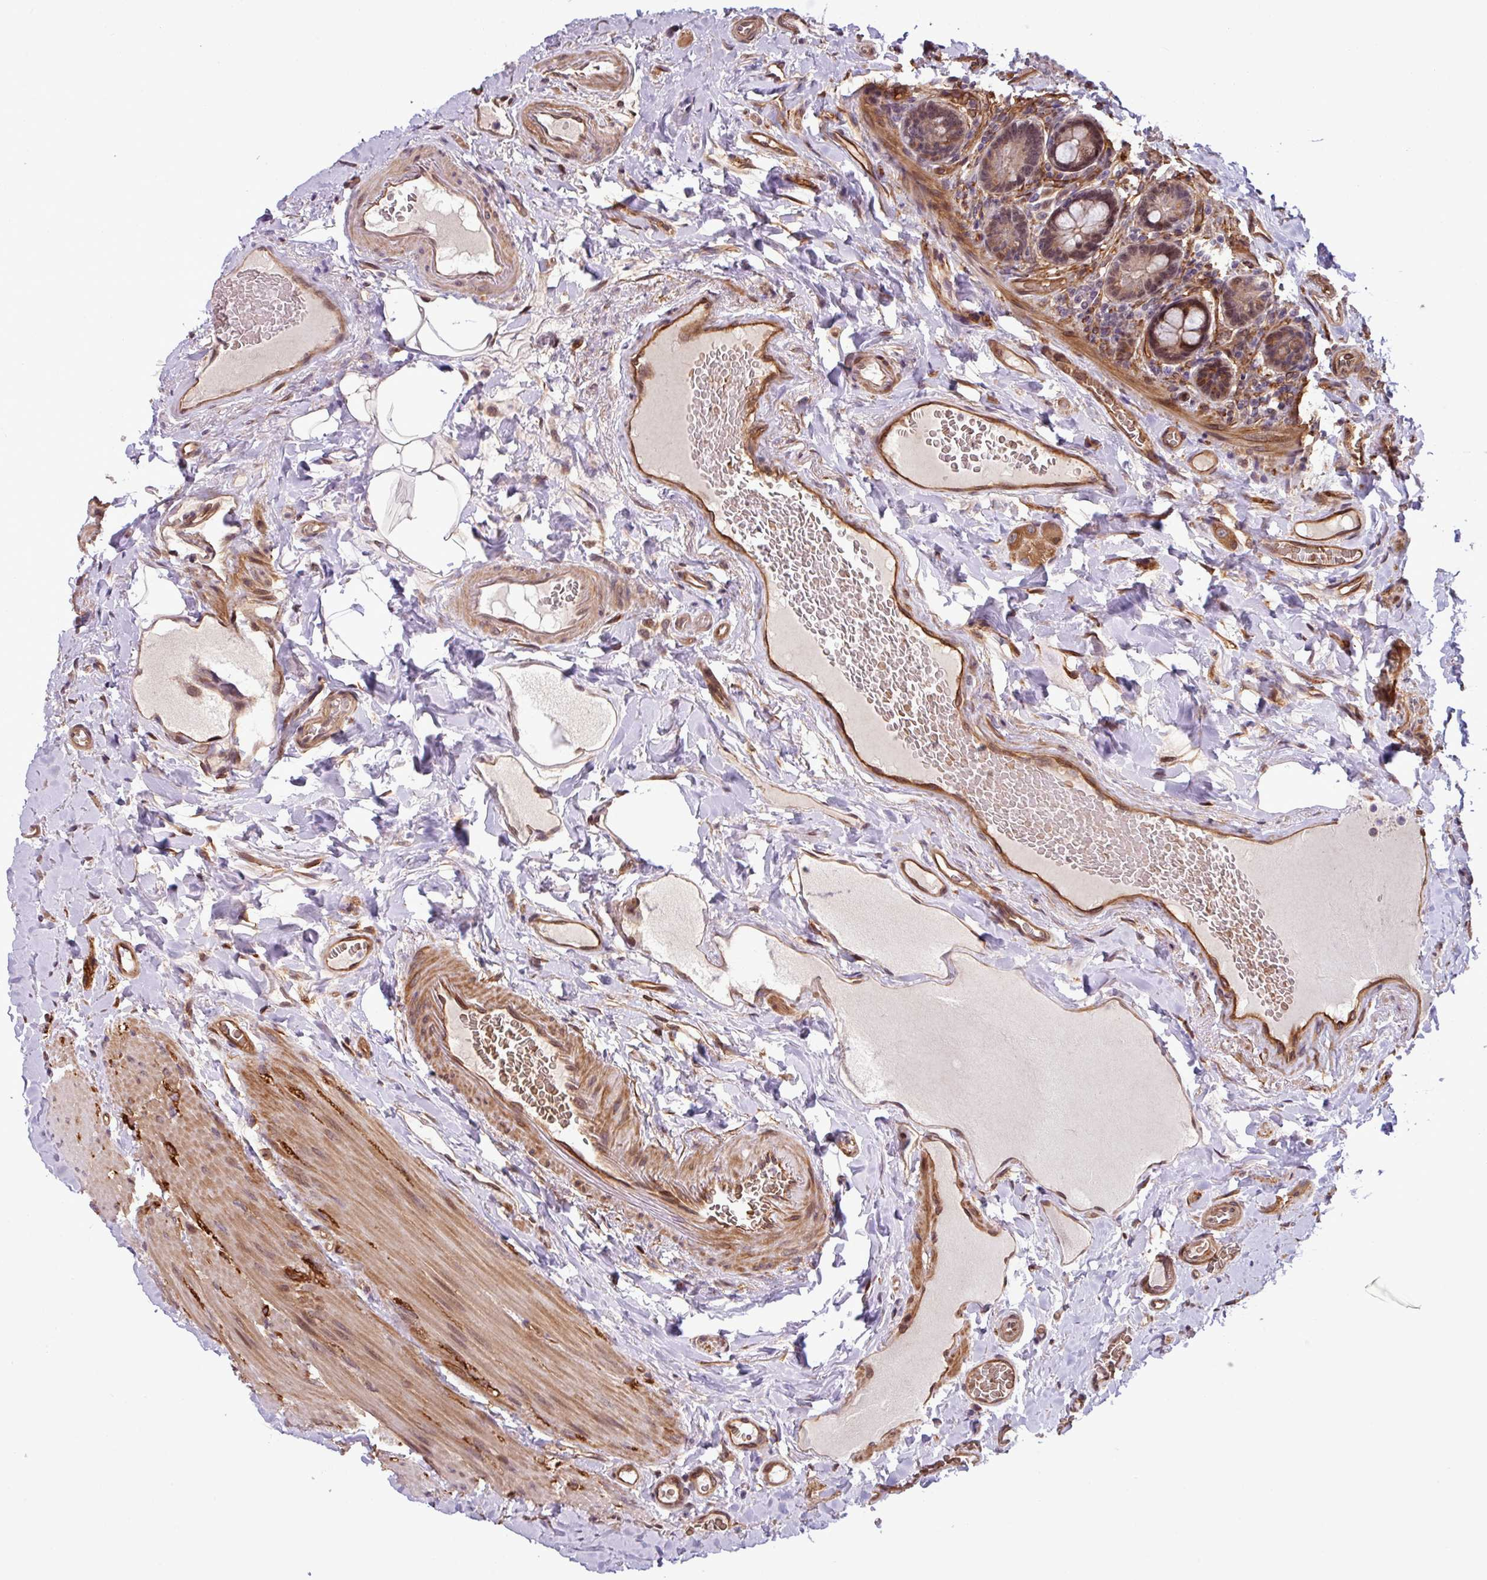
{"staining": {"intensity": "weak", "quantity": ">75%", "location": "cytoplasmic/membranous,nuclear"}, "tissue": "small intestine", "cell_type": "Glandular cells", "image_type": "normal", "snomed": [{"axis": "morphology", "description": "Normal tissue, NOS"}, {"axis": "topography", "description": "Small intestine"}], "caption": "Immunohistochemical staining of benign human small intestine shows low levels of weak cytoplasmic/membranous,nuclear staining in approximately >75% of glandular cells.", "gene": "C7orf50", "patient": {"sex": "female", "age": 64}}